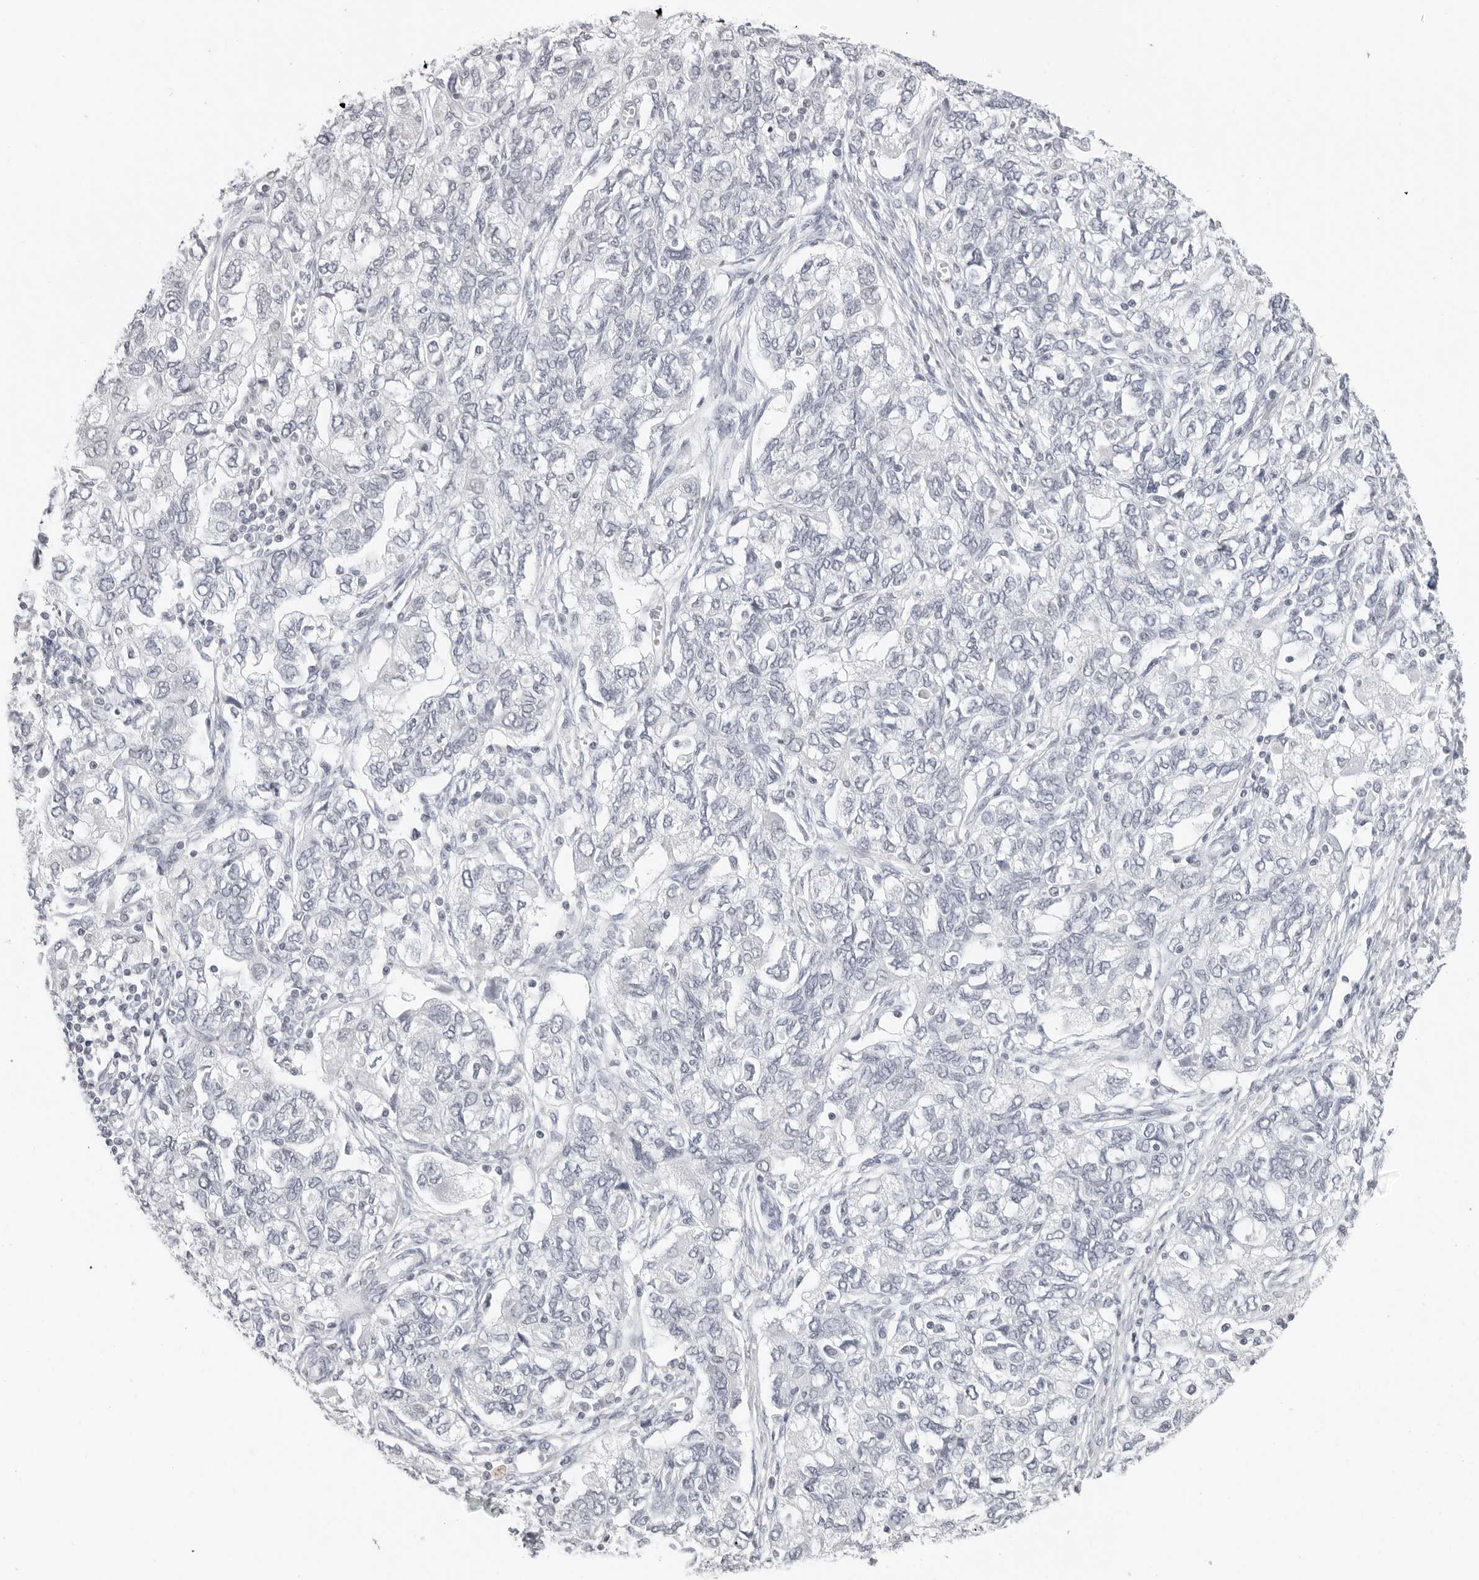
{"staining": {"intensity": "negative", "quantity": "none", "location": "none"}, "tissue": "ovarian cancer", "cell_type": "Tumor cells", "image_type": "cancer", "snomed": [{"axis": "morphology", "description": "Carcinoma, NOS"}, {"axis": "morphology", "description": "Cystadenocarcinoma, serous, NOS"}, {"axis": "topography", "description": "Ovary"}], "caption": "Immunohistochemistry (IHC) of ovarian carcinoma shows no staining in tumor cells.", "gene": "FLG2", "patient": {"sex": "female", "age": 69}}